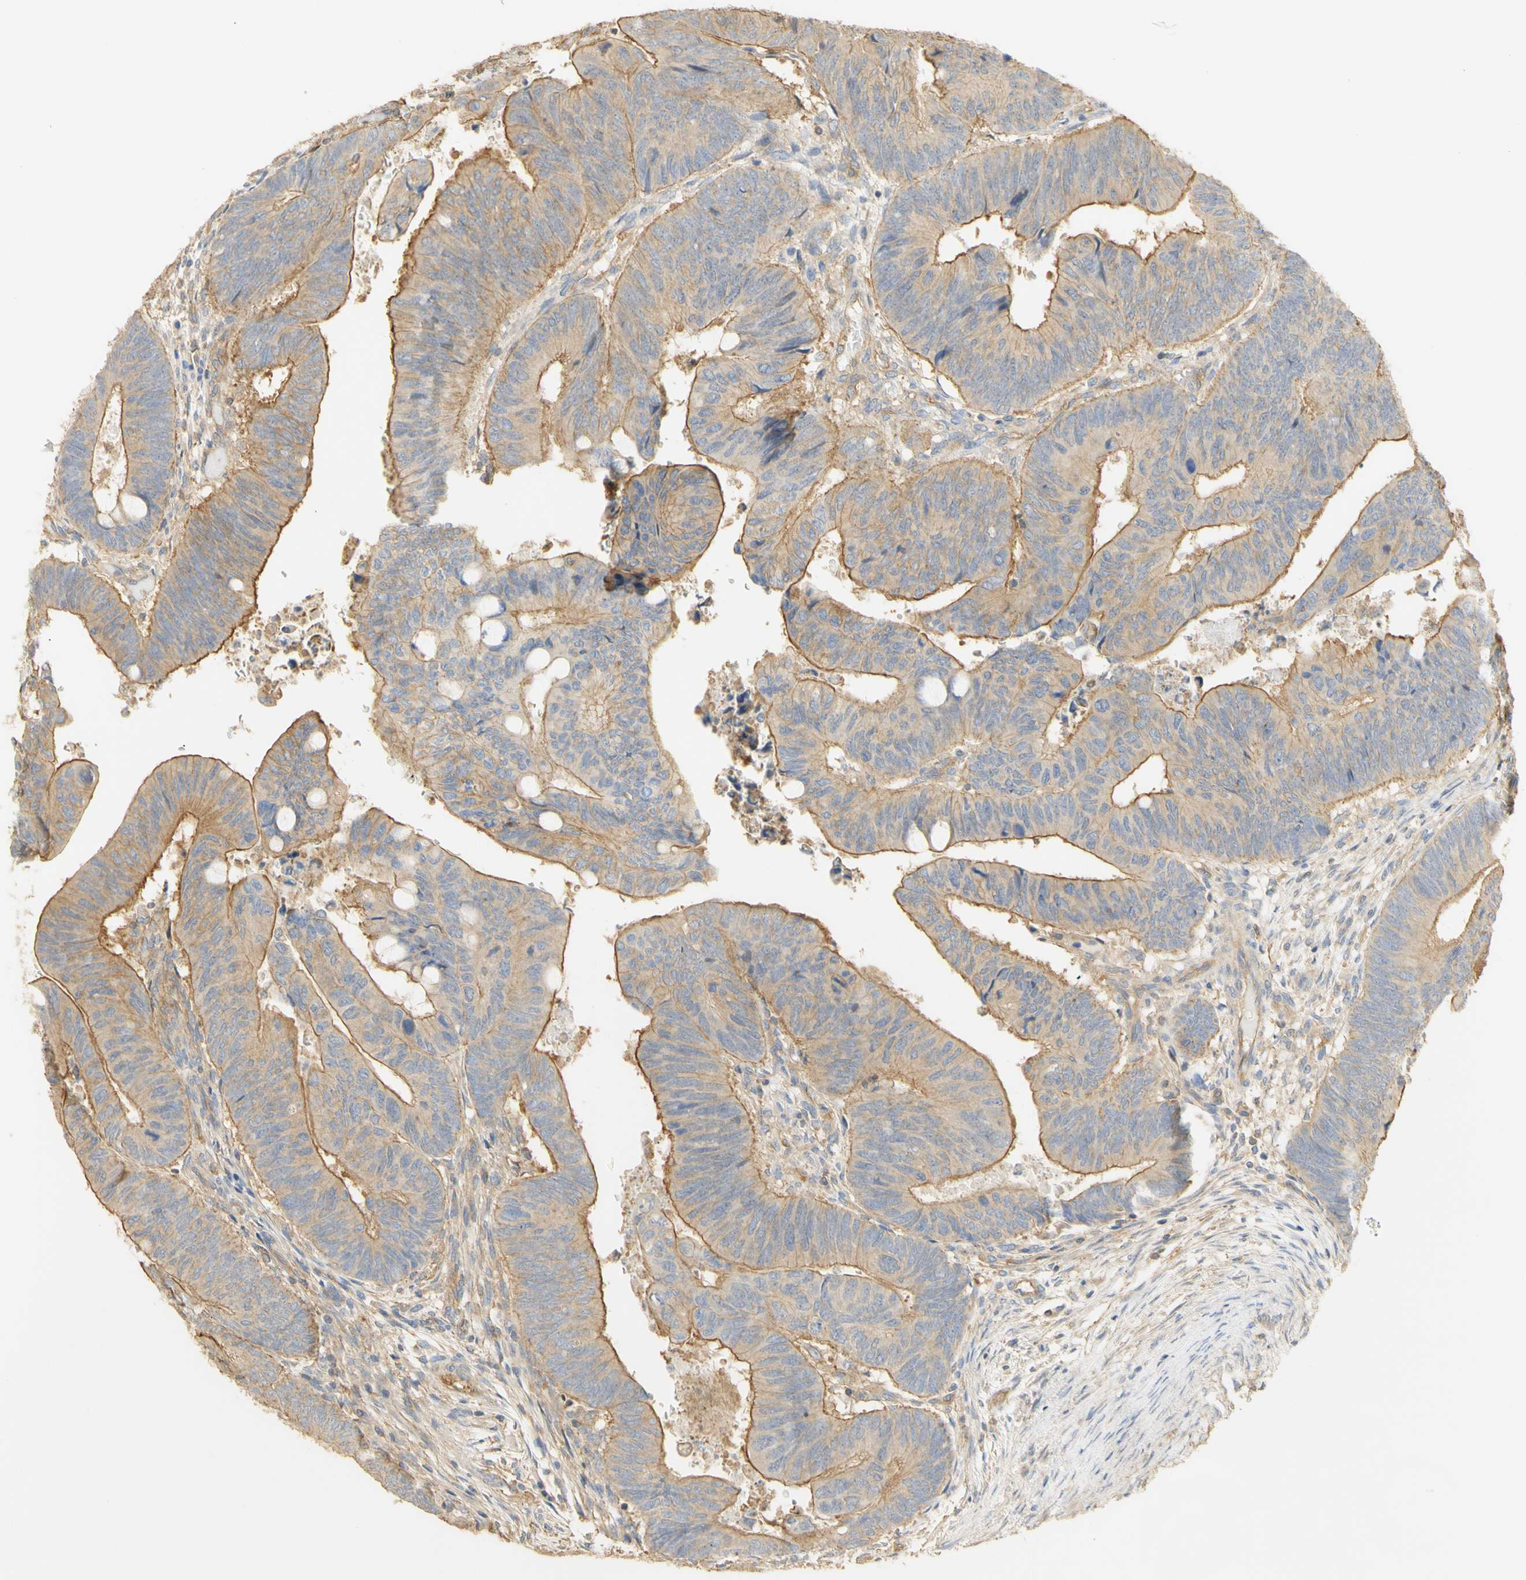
{"staining": {"intensity": "moderate", "quantity": ">75%", "location": "cytoplasmic/membranous"}, "tissue": "colorectal cancer", "cell_type": "Tumor cells", "image_type": "cancer", "snomed": [{"axis": "morphology", "description": "Normal tissue, NOS"}, {"axis": "morphology", "description": "Adenocarcinoma, NOS"}, {"axis": "topography", "description": "Rectum"}, {"axis": "topography", "description": "Peripheral nerve tissue"}], "caption": "Immunohistochemical staining of colorectal cancer (adenocarcinoma) displays medium levels of moderate cytoplasmic/membranous staining in approximately >75% of tumor cells.", "gene": "KCNE4", "patient": {"sex": "male", "age": 92}}